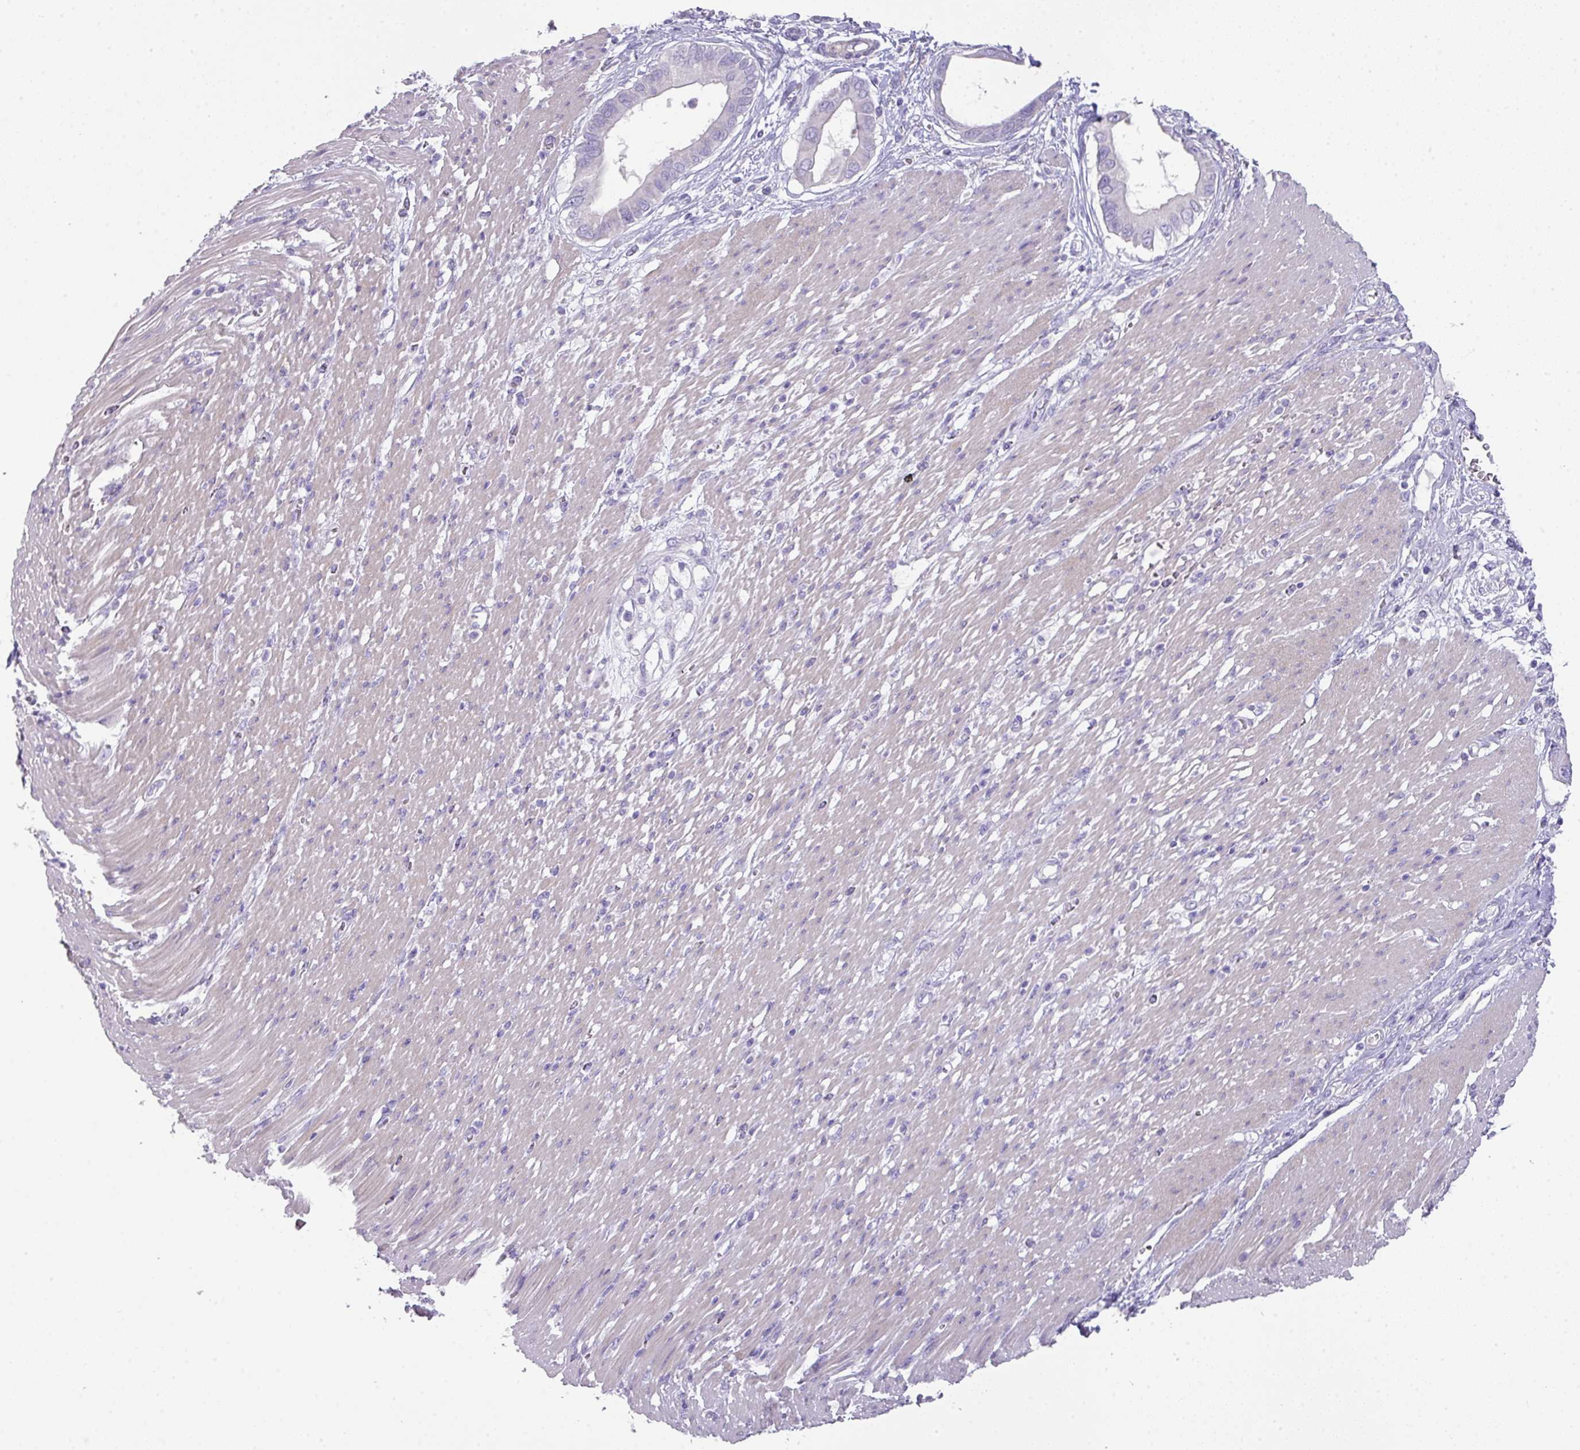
{"staining": {"intensity": "negative", "quantity": "none", "location": "none"}, "tissue": "pancreatic cancer", "cell_type": "Tumor cells", "image_type": "cancer", "snomed": [{"axis": "morphology", "description": "Adenocarcinoma, NOS"}, {"axis": "topography", "description": "Pancreas"}], "caption": "Protein analysis of pancreatic adenocarcinoma shows no significant staining in tumor cells.", "gene": "GLI4", "patient": {"sex": "male", "age": 68}}